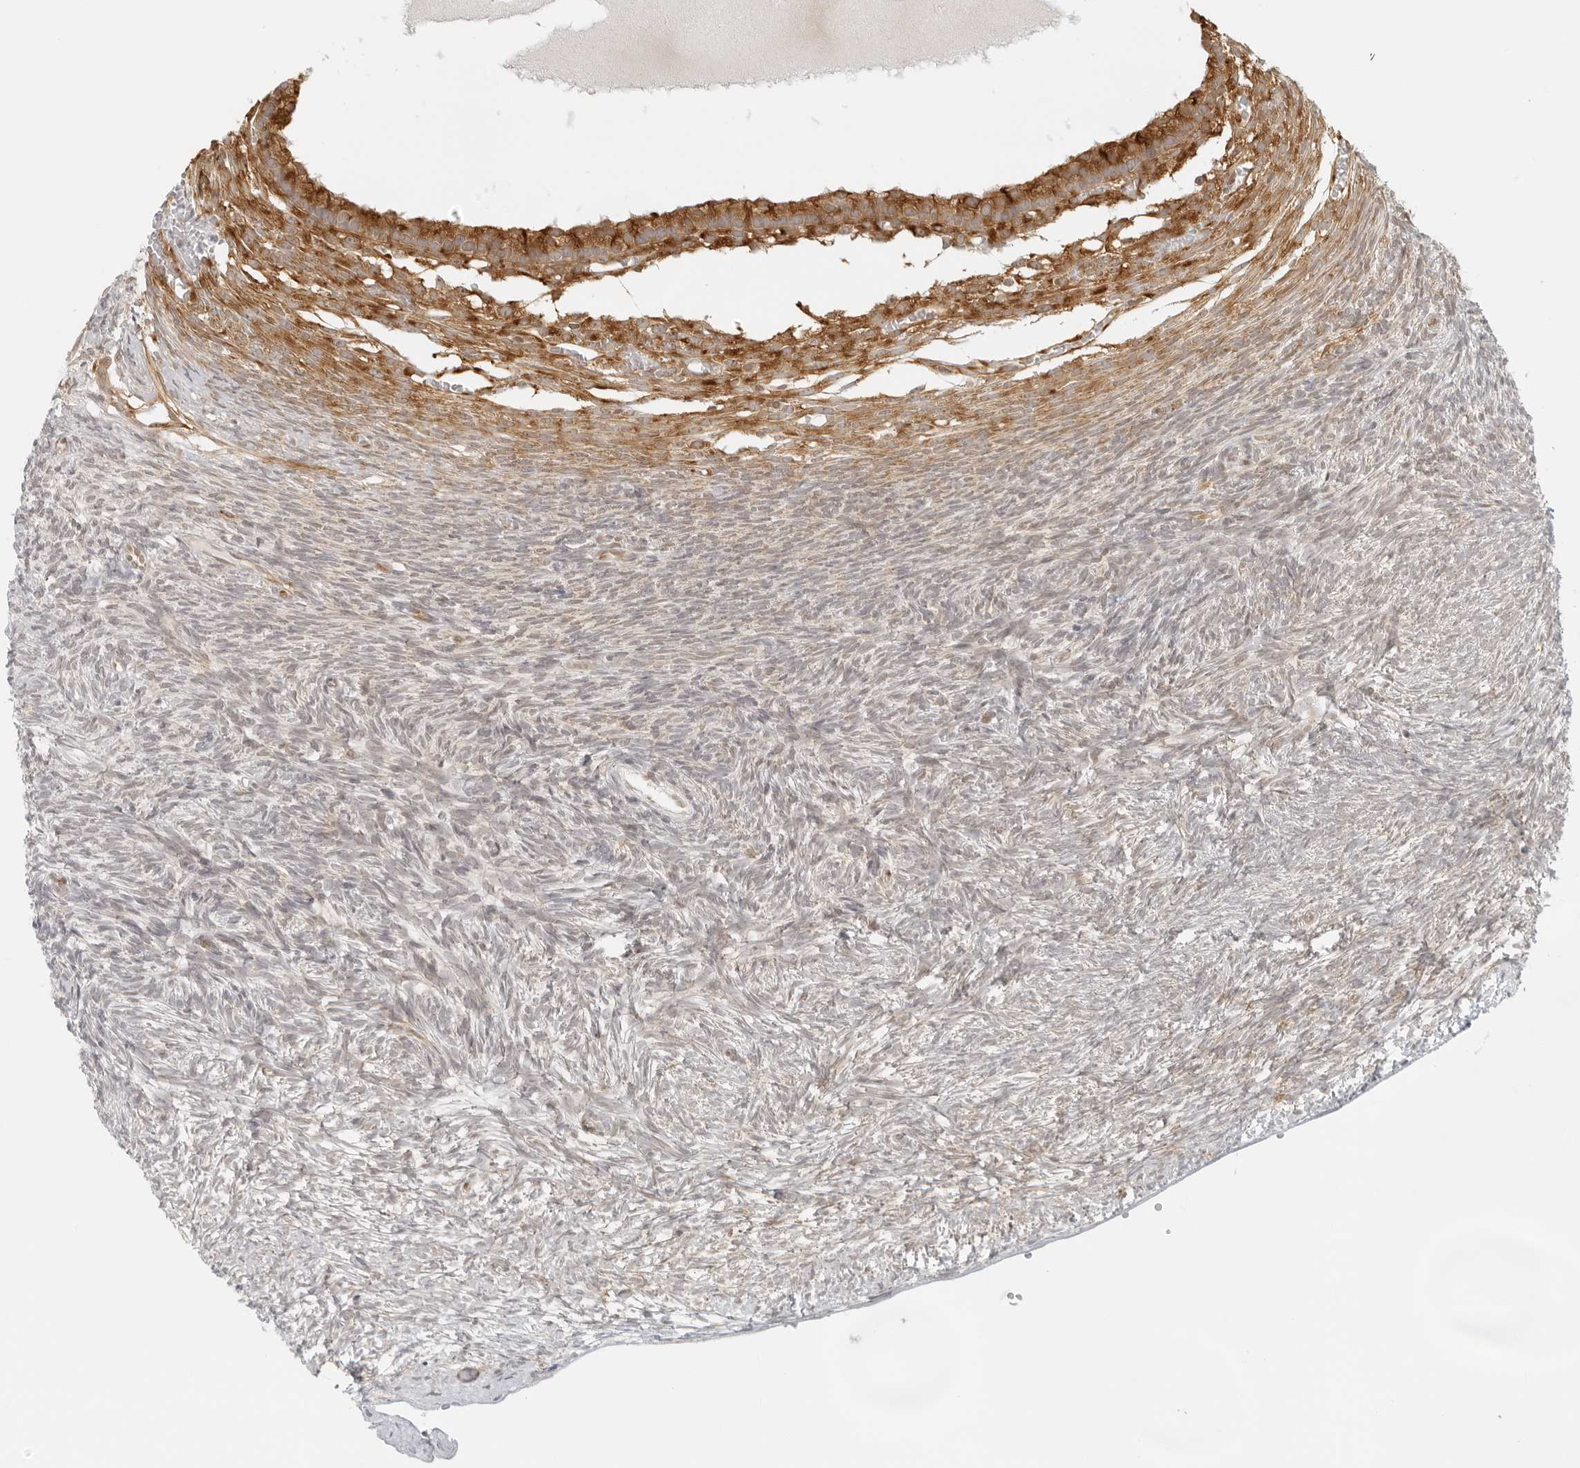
{"staining": {"intensity": "moderate", "quantity": "<25%", "location": "cytoplasmic/membranous,nuclear"}, "tissue": "ovary", "cell_type": "Ovarian stroma cells", "image_type": "normal", "snomed": [{"axis": "morphology", "description": "Normal tissue, NOS"}, {"axis": "topography", "description": "Ovary"}], "caption": "Brown immunohistochemical staining in unremarkable ovary shows moderate cytoplasmic/membranous,nuclear staining in about <25% of ovarian stroma cells. Using DAB (brown) and hematoxylin (blue) stains, captured at high magnification using brightfield microscopy.", "gene": "EIF4G1", "patient": {"sex": "female", "age": 34}}